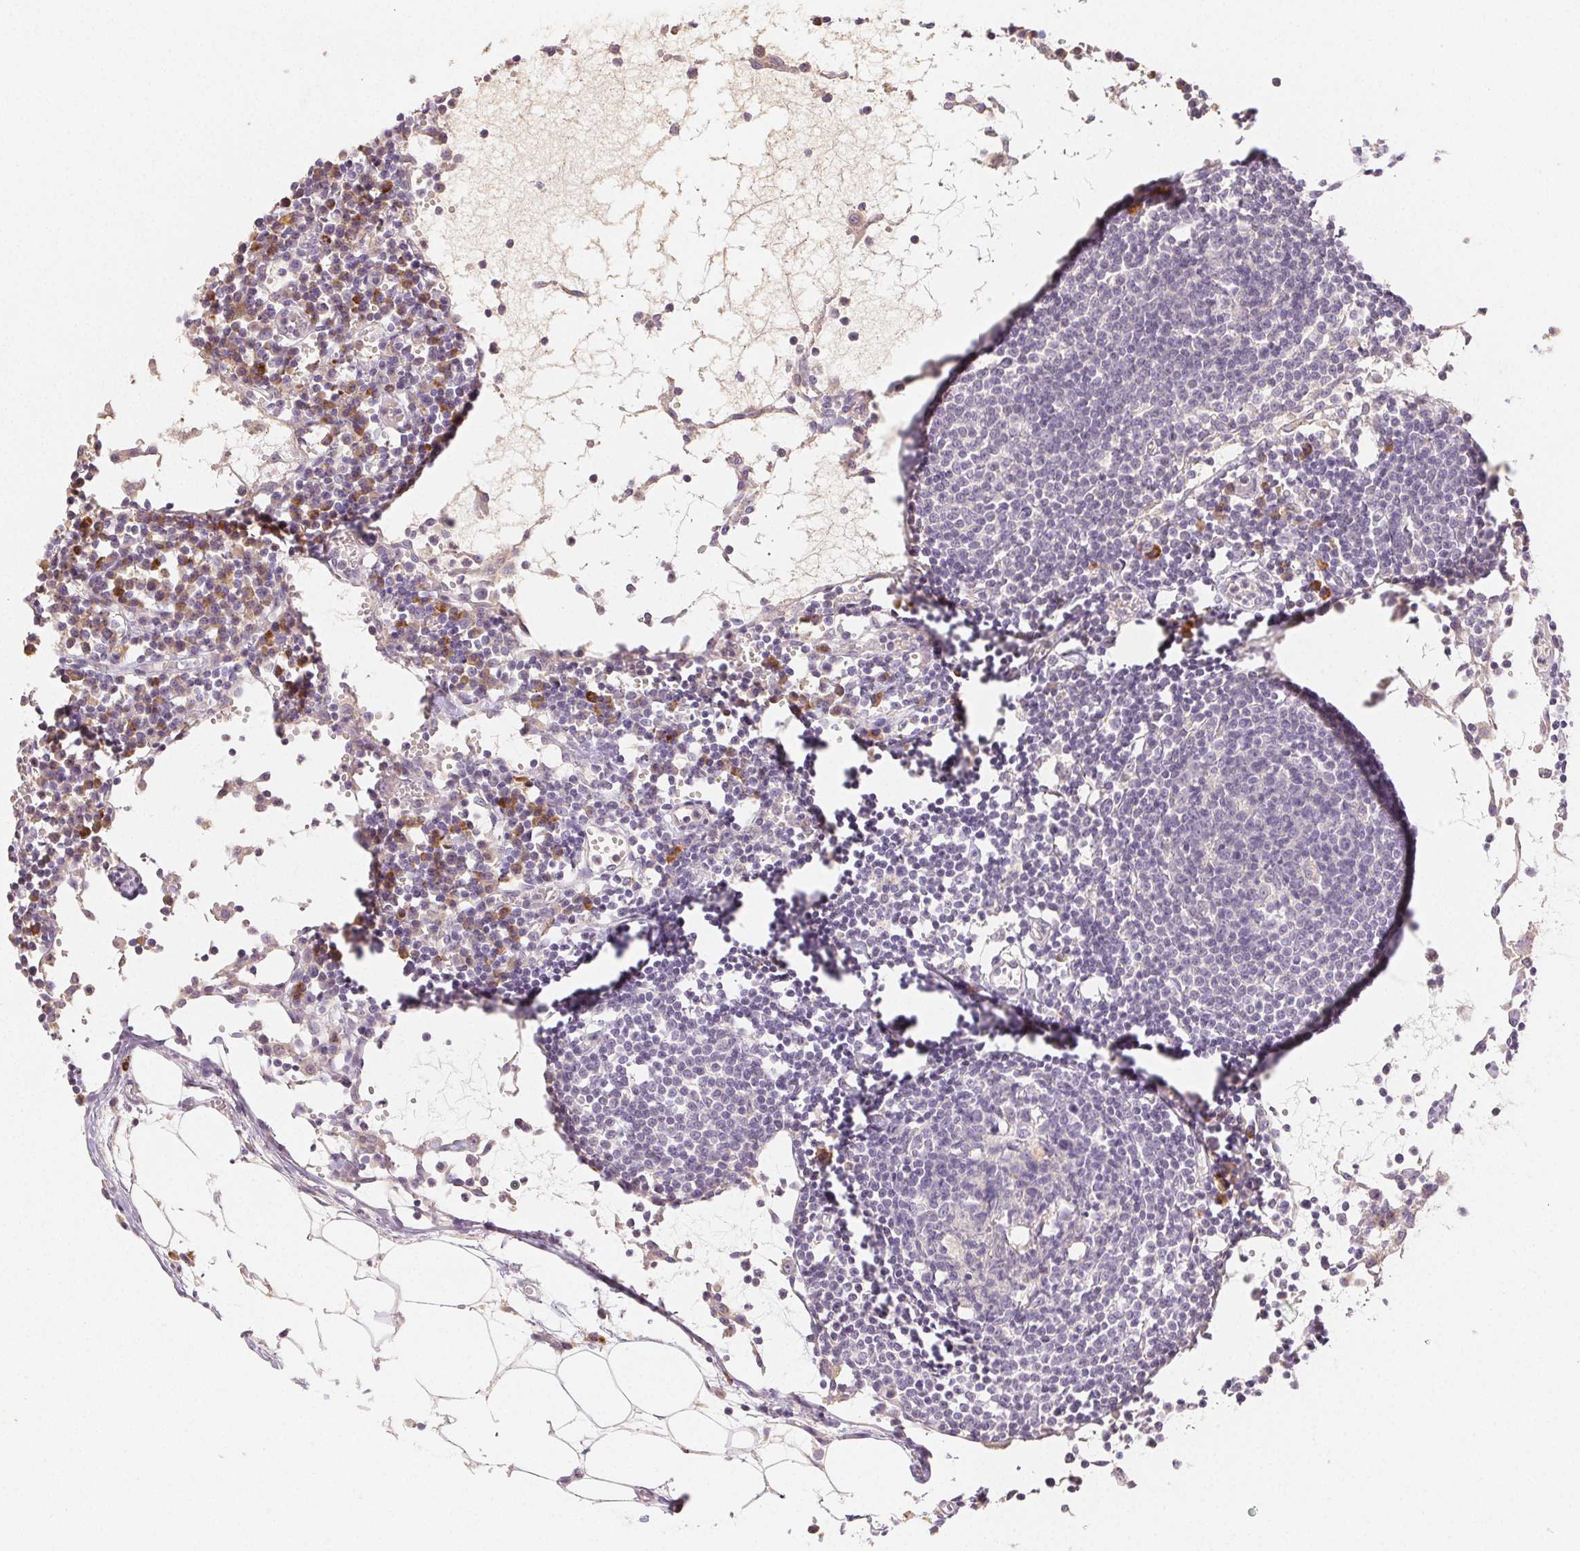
{"staining": {"intensity": "negative", "quantity": "none", "location": "none"}, "tissue": "lymph node", "cell_type": "Germinal center cells", "image_type": "normal", "snomed": [{"axis": "morphology", "description": "Normal tissue, NOS"}, {"axis": "topography", "description": "Lymph node"}], "caption": "IHC image of benign human lymph node stained for a protein (brown), which shows no expression in germinal center cells.", "gene": "ACVR1B", "patient": {"sex": "female", "age": 78}}